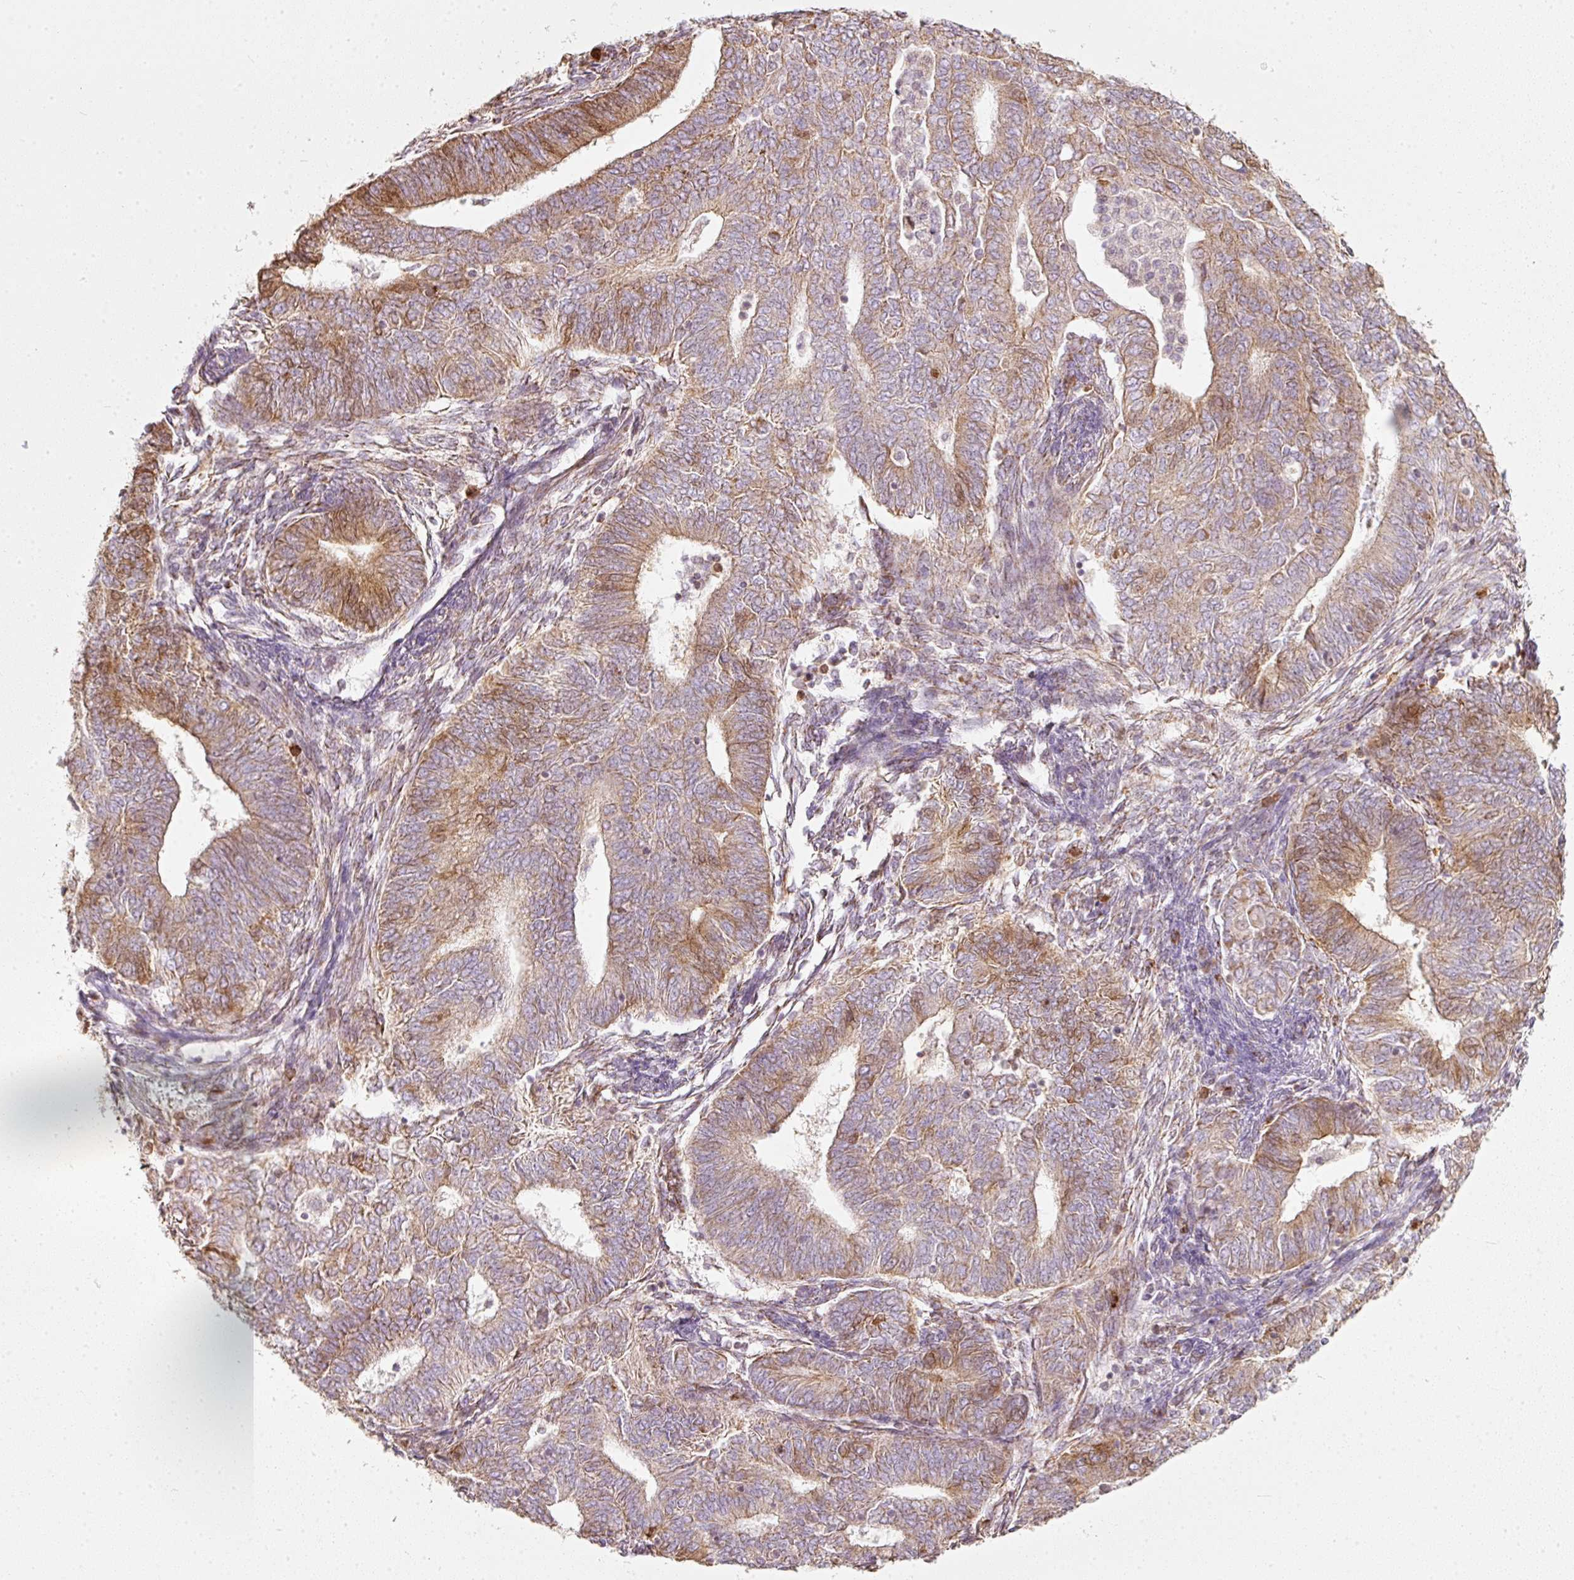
{"staining": {"intensity": "moderate", "quantity": ">75%", "location": "cytoplasmic/membranous,nuclear"}, "tissue": "endometrial cancer", "cell_type": "Tumor cells", "image_type": "cancer", "snomed": [{"axis": "morphology", "description": "Adenocarcinoma, NOS"}, {"axis": "topography", "description": "Endometrium"}], "caption": "Human endometrial cancer stained for a protein (brown) exhibits moderate cytoplasmic/membranous and nuclear positive expression in approximately >75% of tumor cells.", "gene": "DUT", "patient": {"sex": "female", "age": 62}}